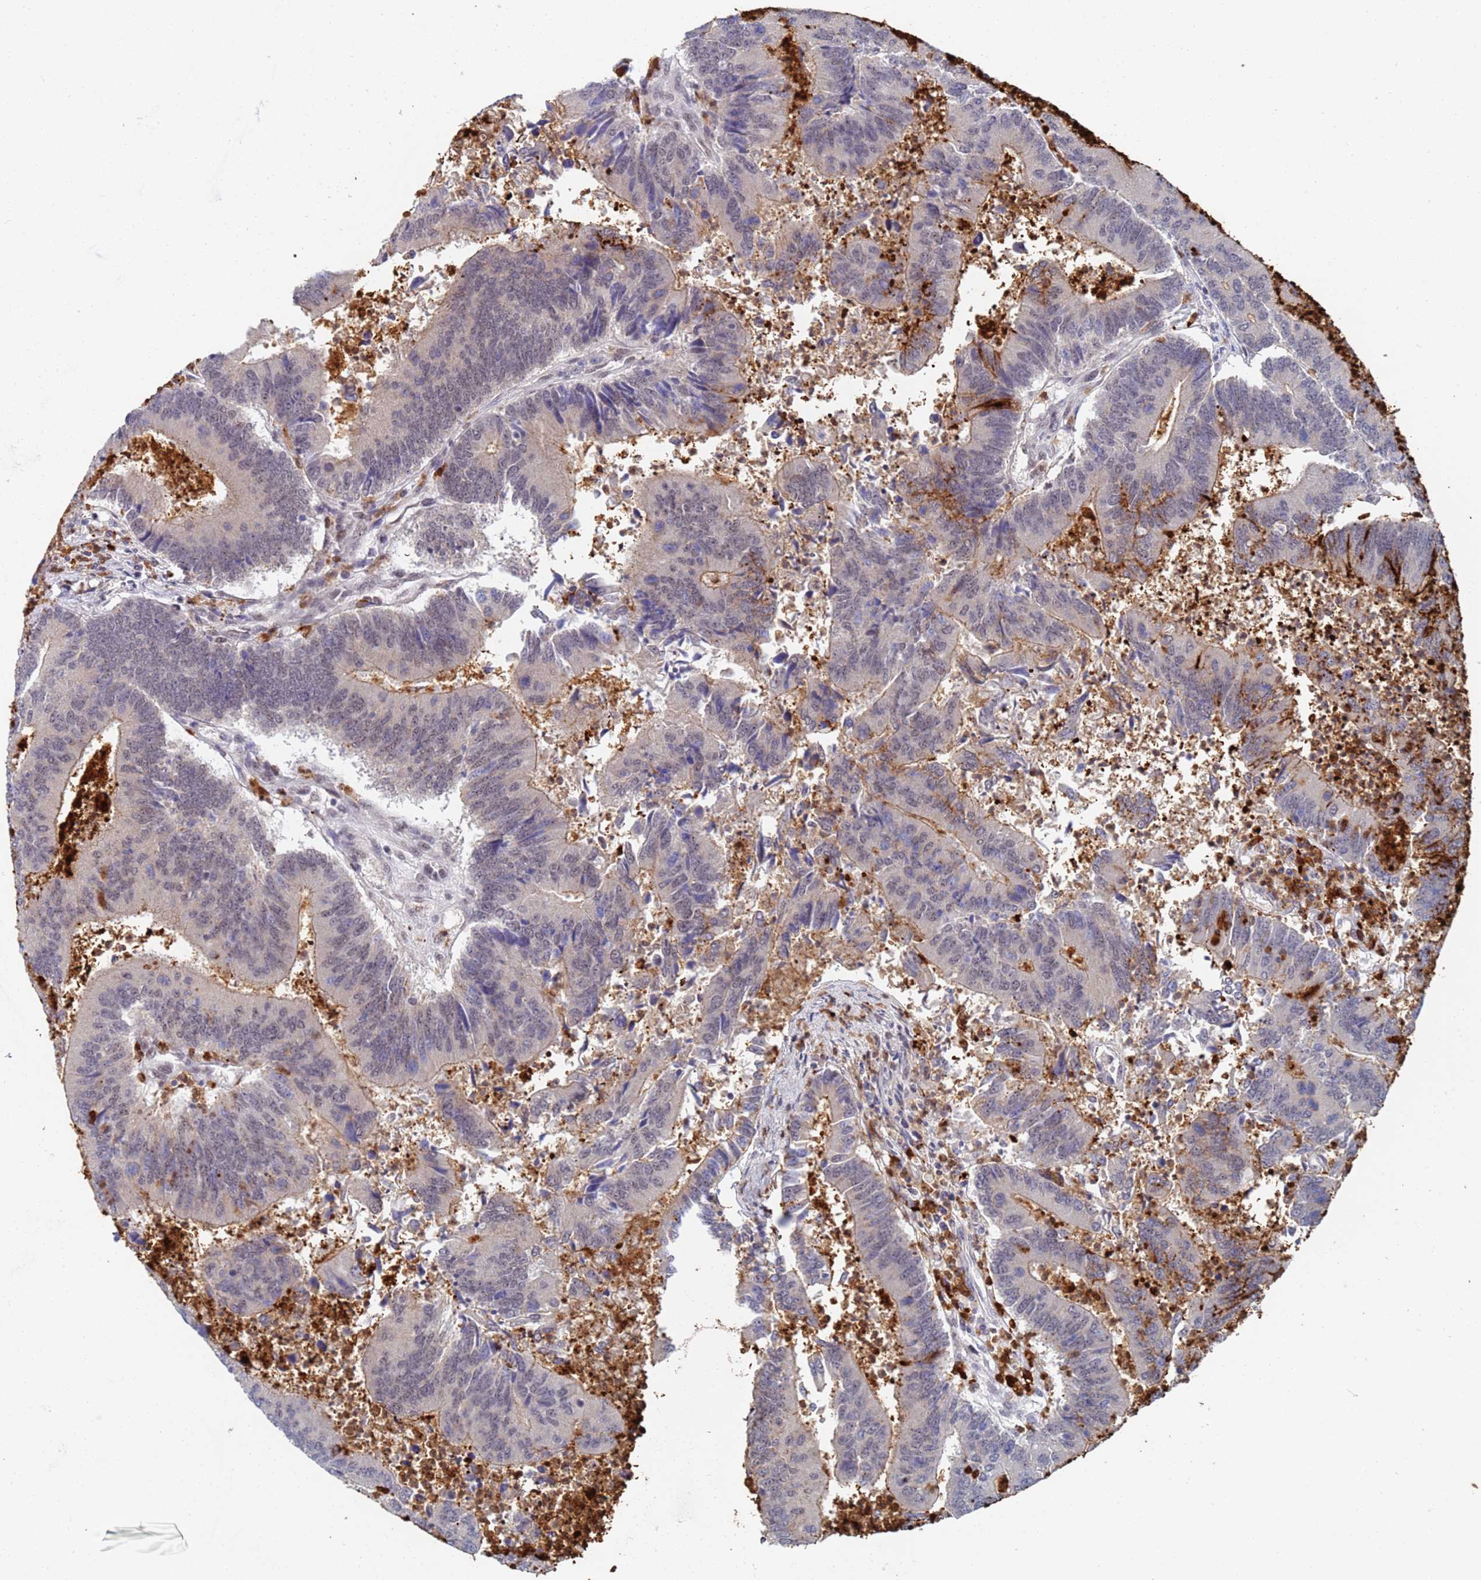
{"staining": {"intensity": "negative", "quantity": "none", "location": "none"}, "tissue": "colorectal cancer", "cell_type": "Tumor cells", "image_type": "cancer", "snomed": [{"axis": "morphology", "description": "Adenocarcinoma, NOS"}, {"axis": "topography", "description": "Colon"}], "caption": "This is an immunohistochemistry (IHC) micrograph of adenocarcinoma (colorectal). There is no staining in tumor cells.", "gene": "MTCL1", "patient": {"sex": "female", "age": 67}}